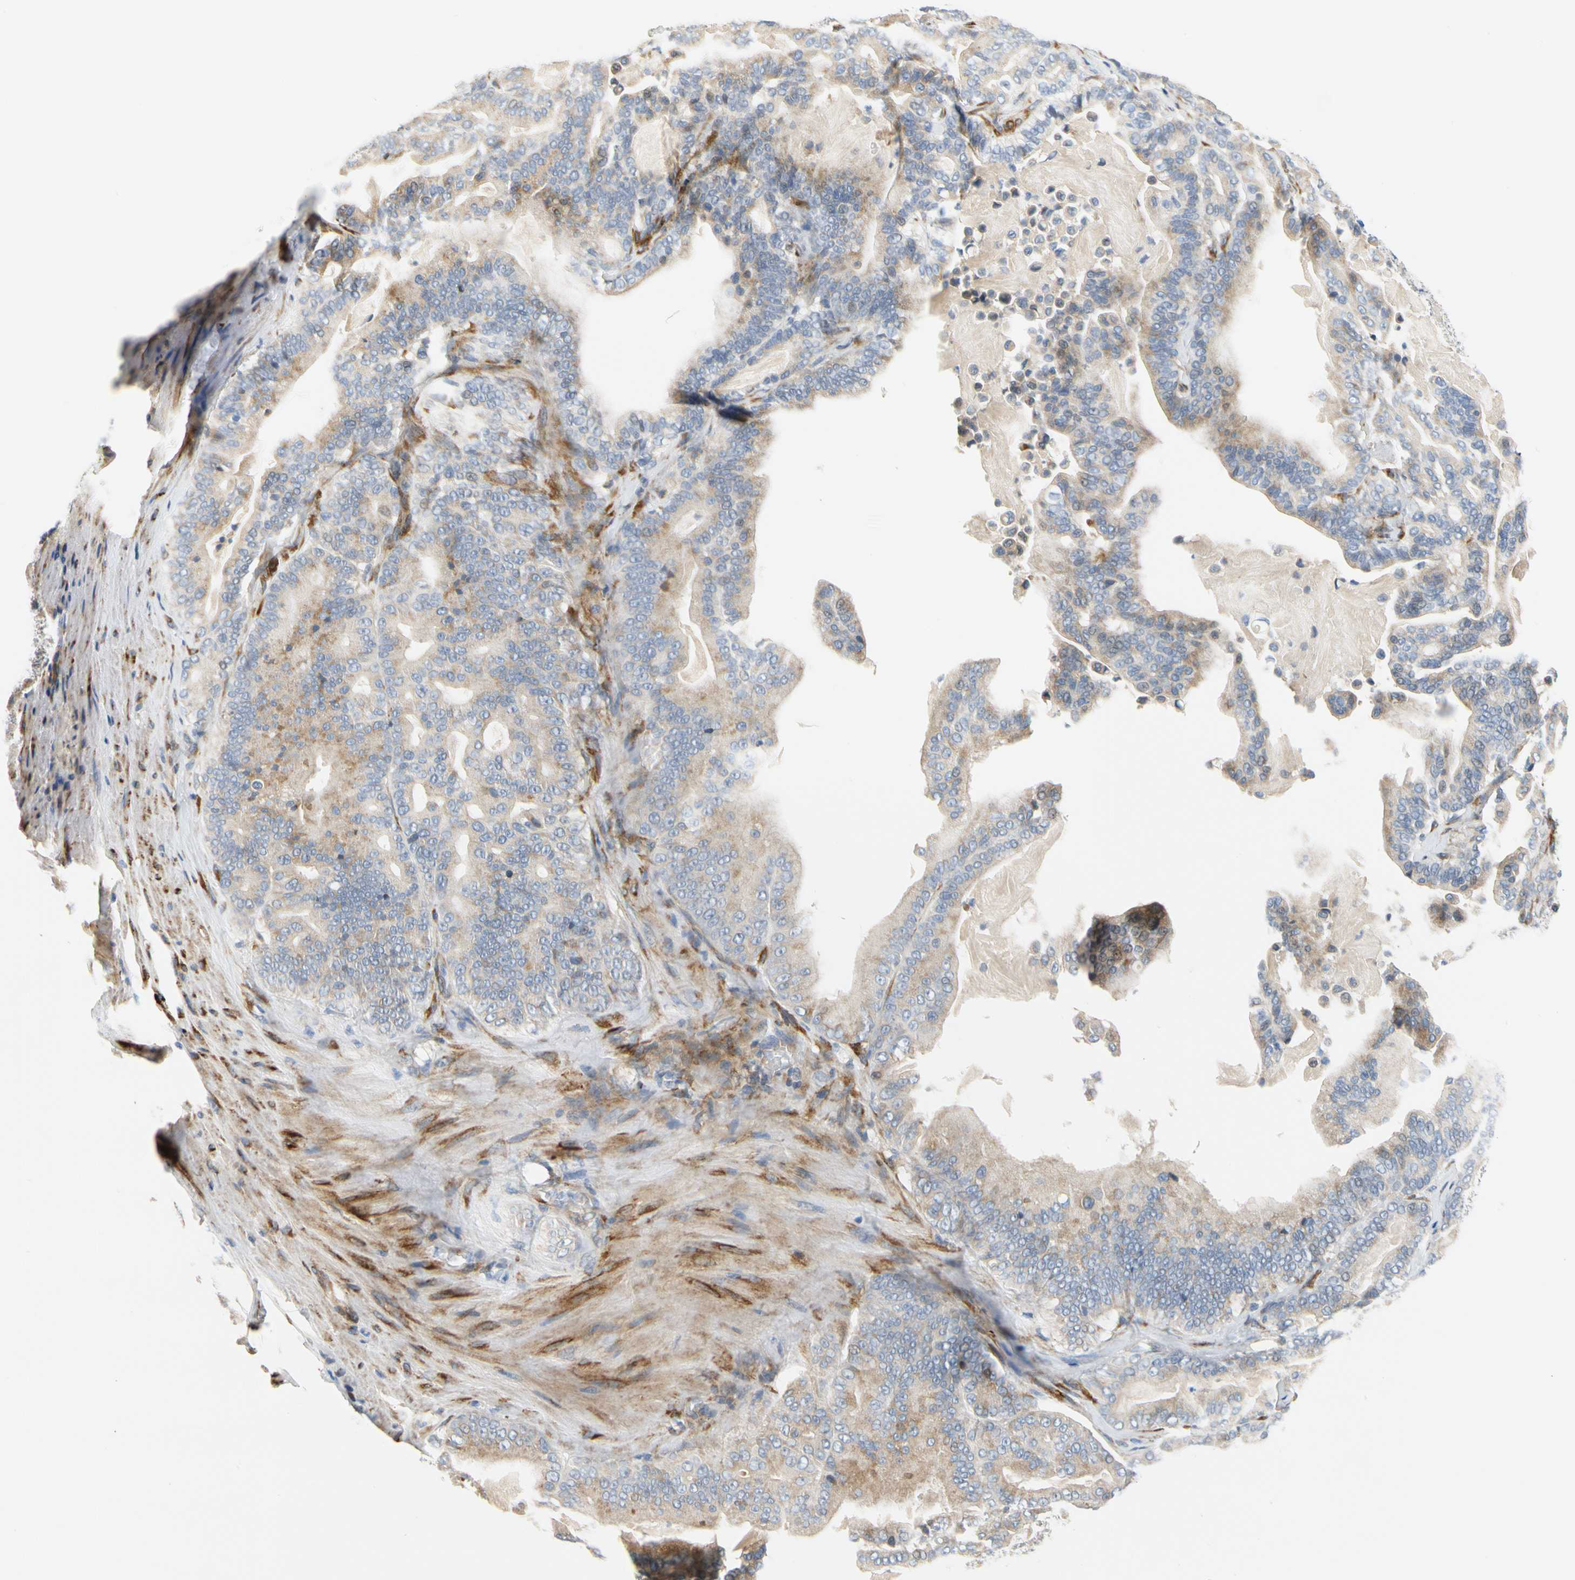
{"staining": {"intensity": "weak", "quantity": "25%-75%", "location": "cytoplasmic/membranous"}, "tissue": "pancreatic cancer", "cell_type": "Tumor cells", "image_type": "cancer", "snomed": [{"axis": "morphology", "description": "Adenocarcinoma, NOS"}, {"axis": "topography", "description": "Pancreas"}], "caption": "A photomicrograph of human pancreatic cancer stained for a protein reveals weak cytoplasmic/membranous brown staining in tumor cells.", "gene": "ZNF236", "patient": {"sex": "male", "age": 63}}